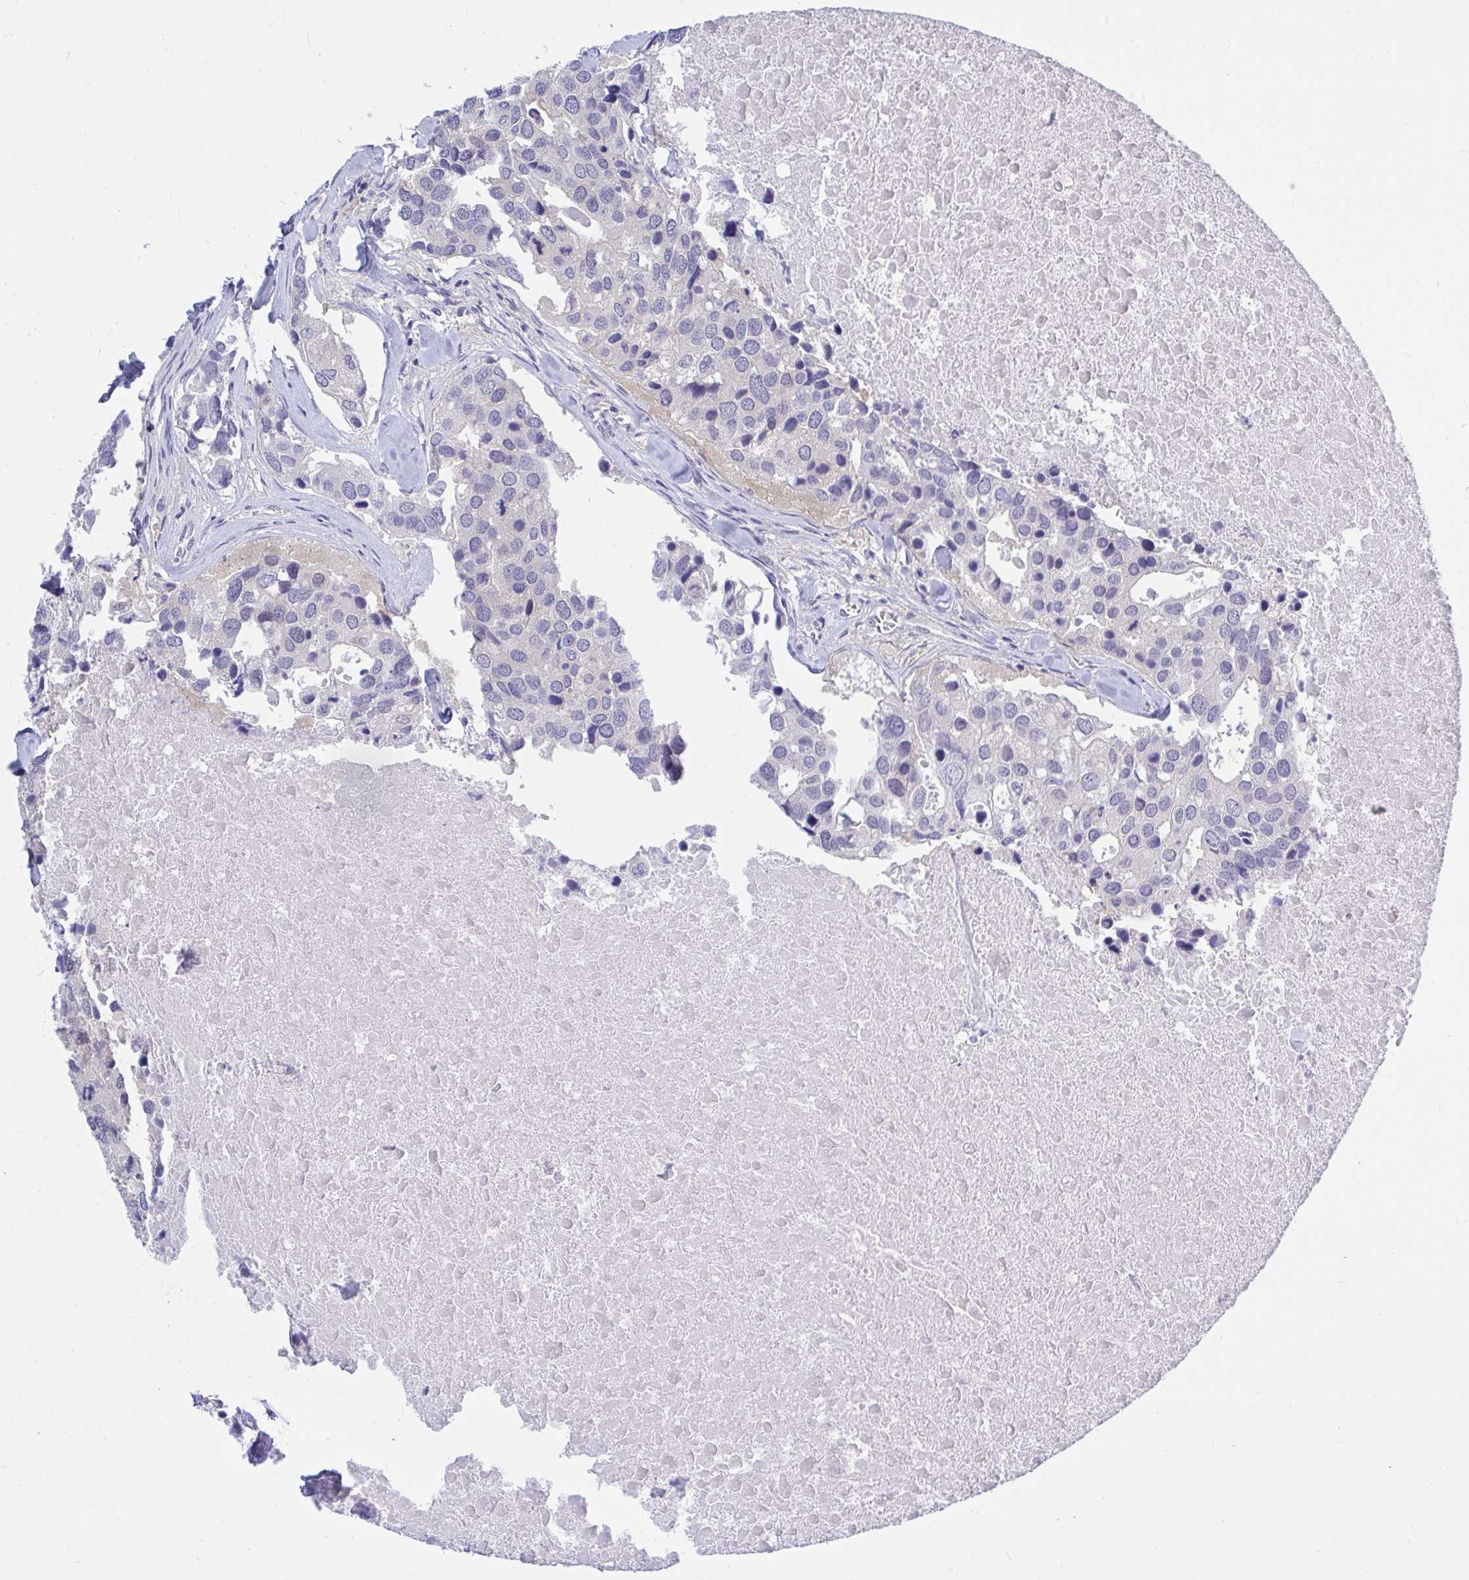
{"staining": {"intensity": "negative", "quantity": "none", "location": "none"}, "tissue": "breast cancer", "cell_type": "Tumor cells", "image_type": "cancer", "snomed": [{"axis": "morphology", "description": "Duct carcinoma"}, {"axis": "topography", "description": "Breast"}], "caption": "A high-resolution image shows immunohistochemistry (IHC) staining of breast cancer, which shows no significant expression in tumor cells. (DAB (3,3'-diaminobenzidine) immunohistochemistry (IHC) with hematoxylin counter stain).", "gene": "THOP1", "patient": {"sex": "female", "age": 83}}